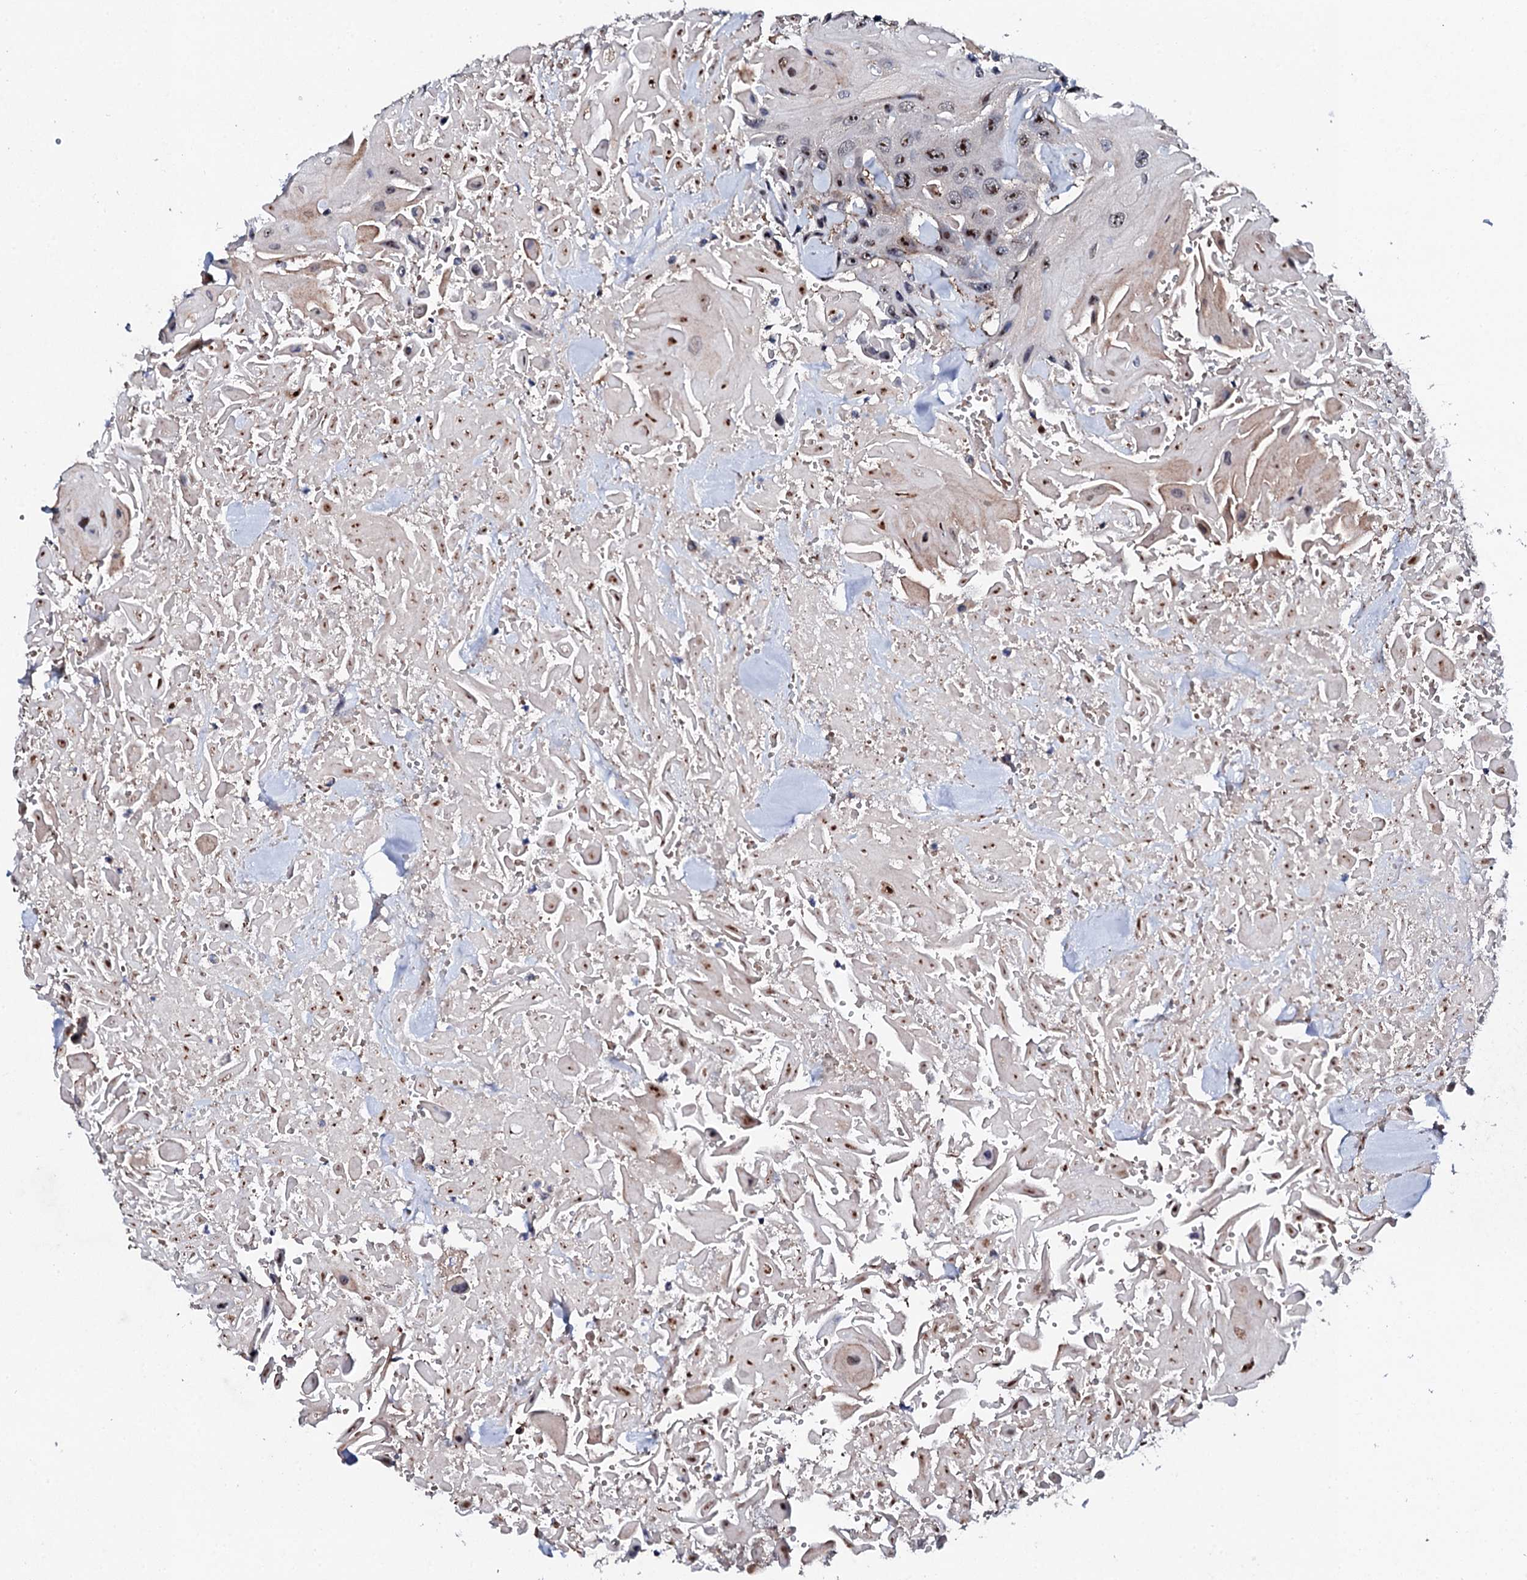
{"staining": {"intensity": "moderate", "quantity": "25%-75%", "location": "nuclear"}, "tissue": "head and neck cancer", "cell_type": "Tumor cells", "image_type": "cancer", "snomed": [{"axis": "morphology", "description": "Squamous cell carcinoma, NOS"}, {"axis": "topography", "description": "Head-Neck"}], "caption": "The histopathology image displays staining of squamous cell carcinoma (head and neck), revealing moderate nuclear protein positivity (brown color) within tumor cells. (Stains: DAB (3,3'-diaminobenzidine) in brown, nuclei in blue, Microscopy: brightfield microscopy at high magnification).", "gene": "GTPBP4", "patient": {"sex": "male", "age": 81}}